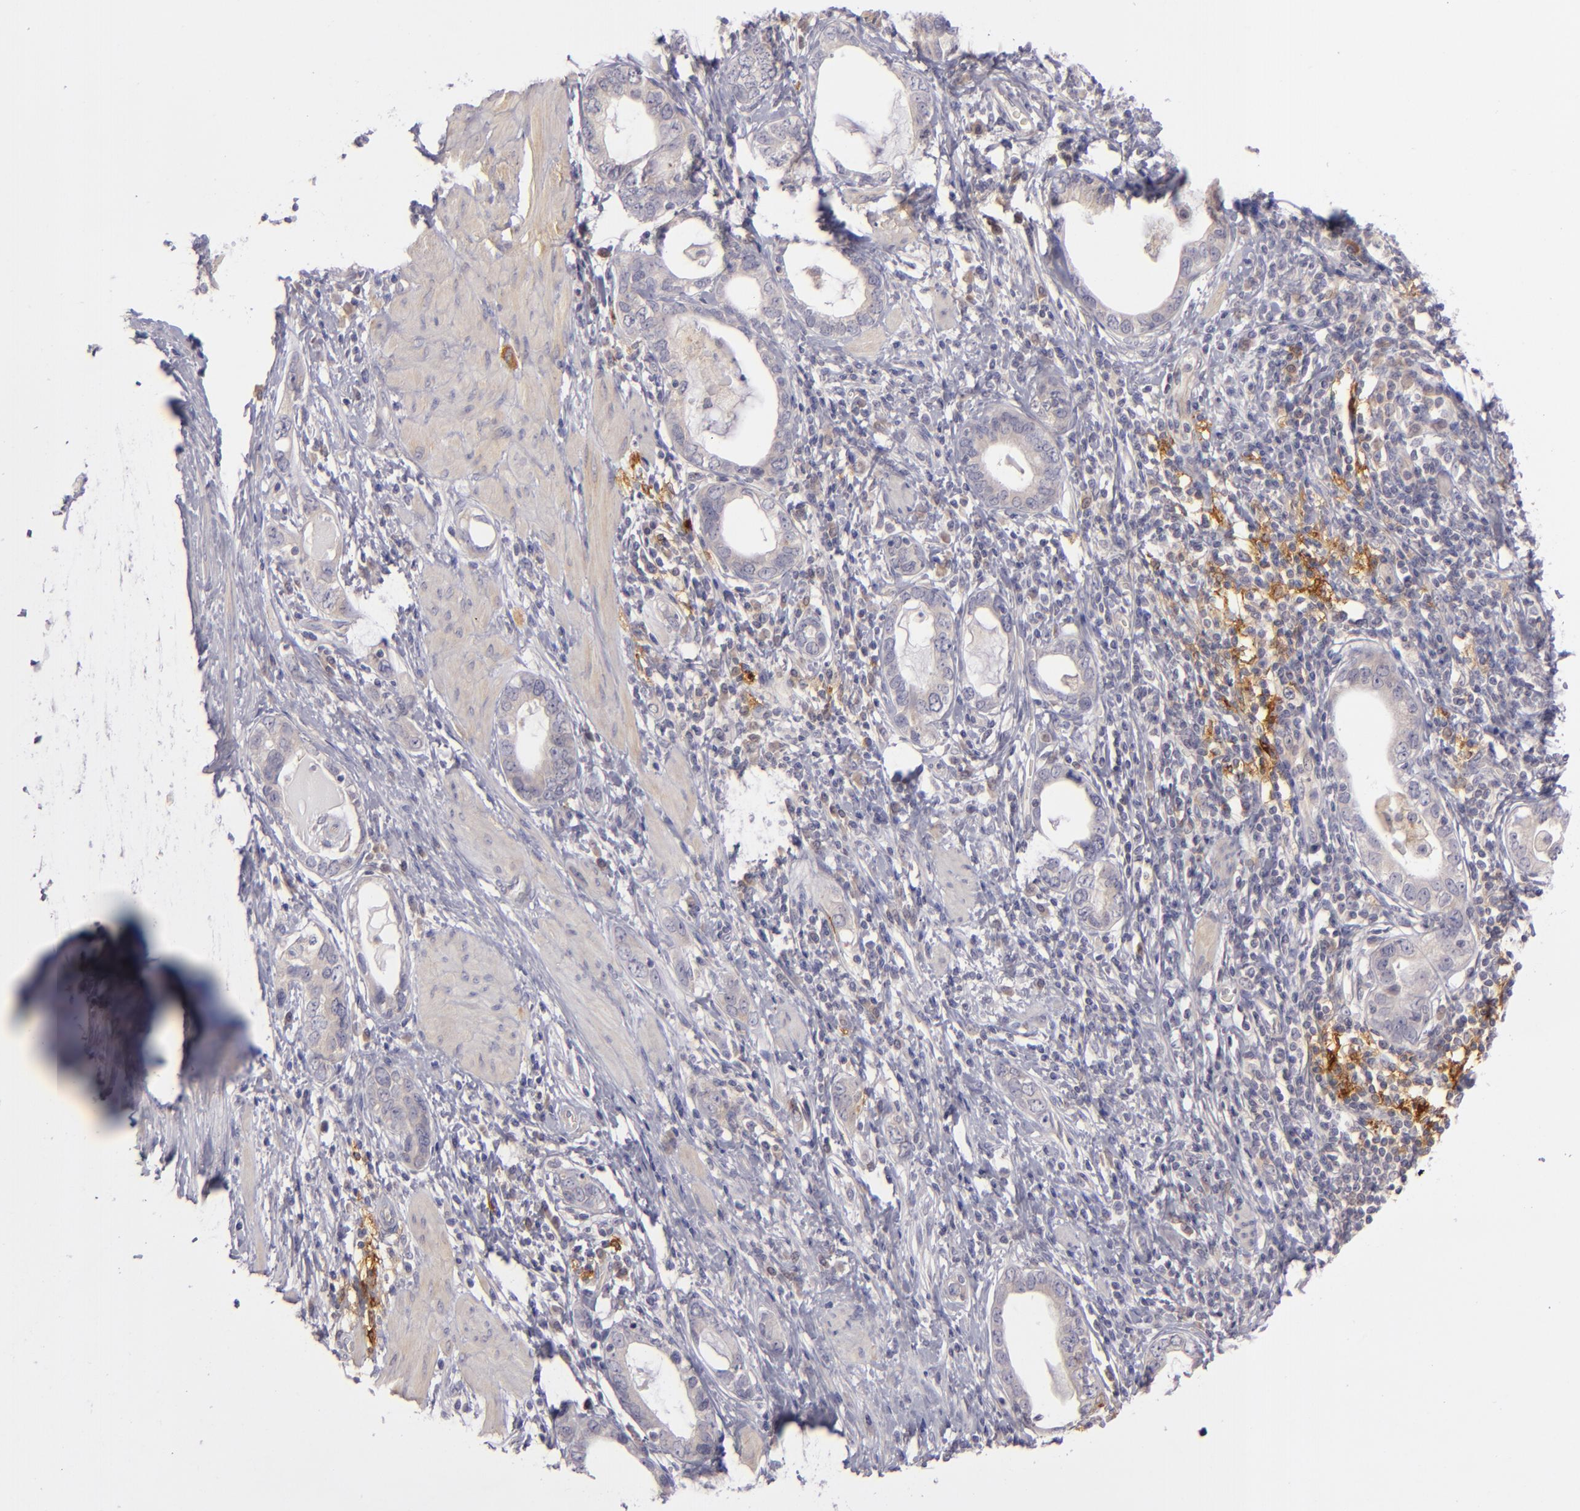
{"staining": {"intensity": "weak", "quantity": ">75%", "location": "cytoplasmic/membranous"}, "tissue": "stomach cancer", "cell_type": "Tumor cells", "image_type": "cancer", "snomed": [{"axis": "morphology", "description": "Adenocarcinoma, NOS"}, {"axis": "topography", "description": "Stomach, lower"}], "caption": "Weak cytoplasmic/membranous staining is appreciated in approximately >75% of tumor cells in stomach adenocarcinoma. The protein is shown in brown color, while the nuclei are stained blue.", "gene": "CD83", "patient": {"sex": "female", "age": 93}}